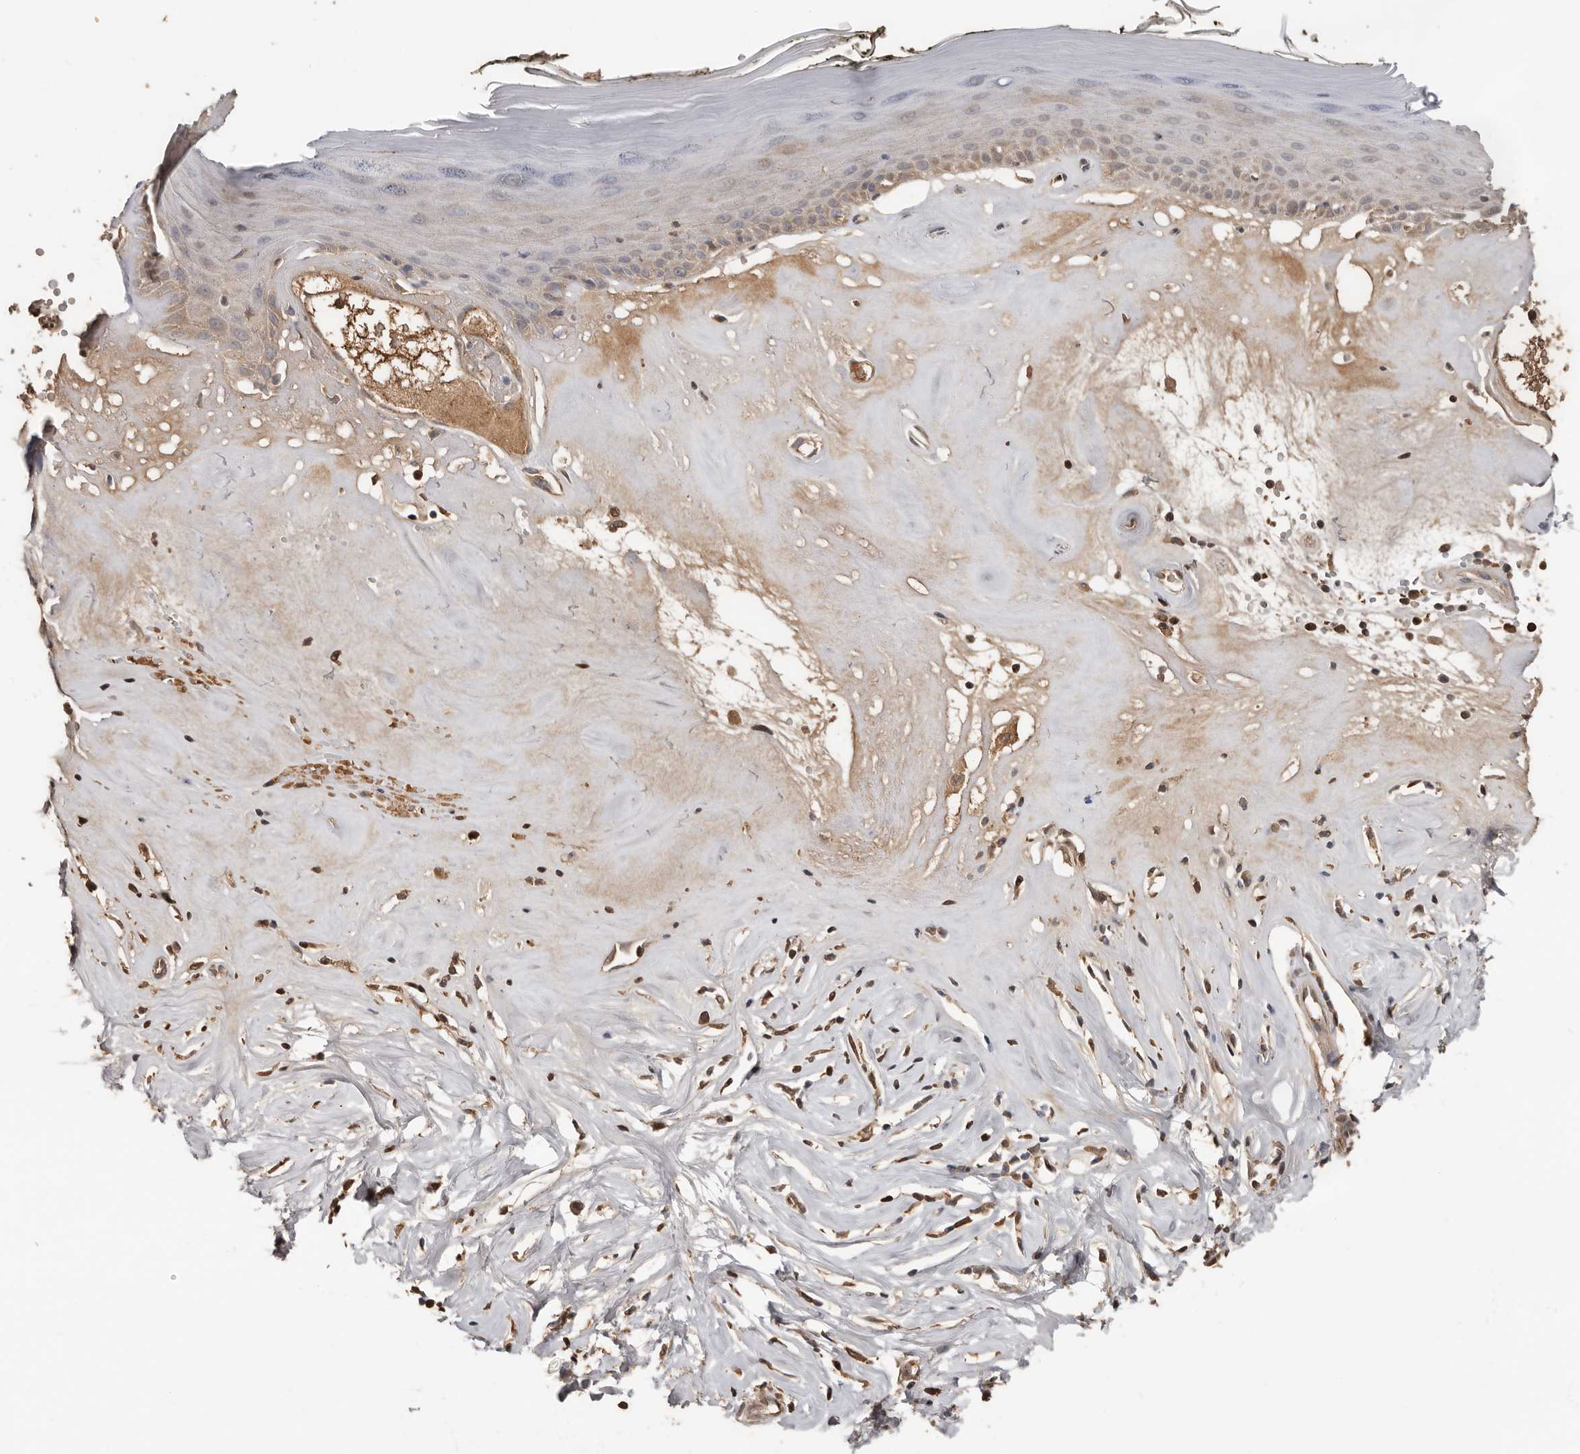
{"staining": {"intensity": "weak", "quantity": "25%-75%", "location": "cytoplasmic/membranous"}, "tissue": "skin", "cell_type": "Epidermal cells", "image_type": "normal", "snomed": [{"axis": "morphology", "description": "Normal tissue, NOS"}, {"axis": "morphology", "description": "Inflammation, NOS"}, {"axis": "topography", "description": "Vulva"}], "caption": "Skin stained with DAB (3,3'-diaminobenzidine) IHC shows low levels of weak cytoplasmic/membranous expression in approximately 25%-75% of epidermal cells. The protein is stained brown, and the nuclei are stained in blue (DAB IHC with brightfield microscopy, high magnification).", "gene": "LRGUK", "patient": {"sex": "female", "age": 84}}